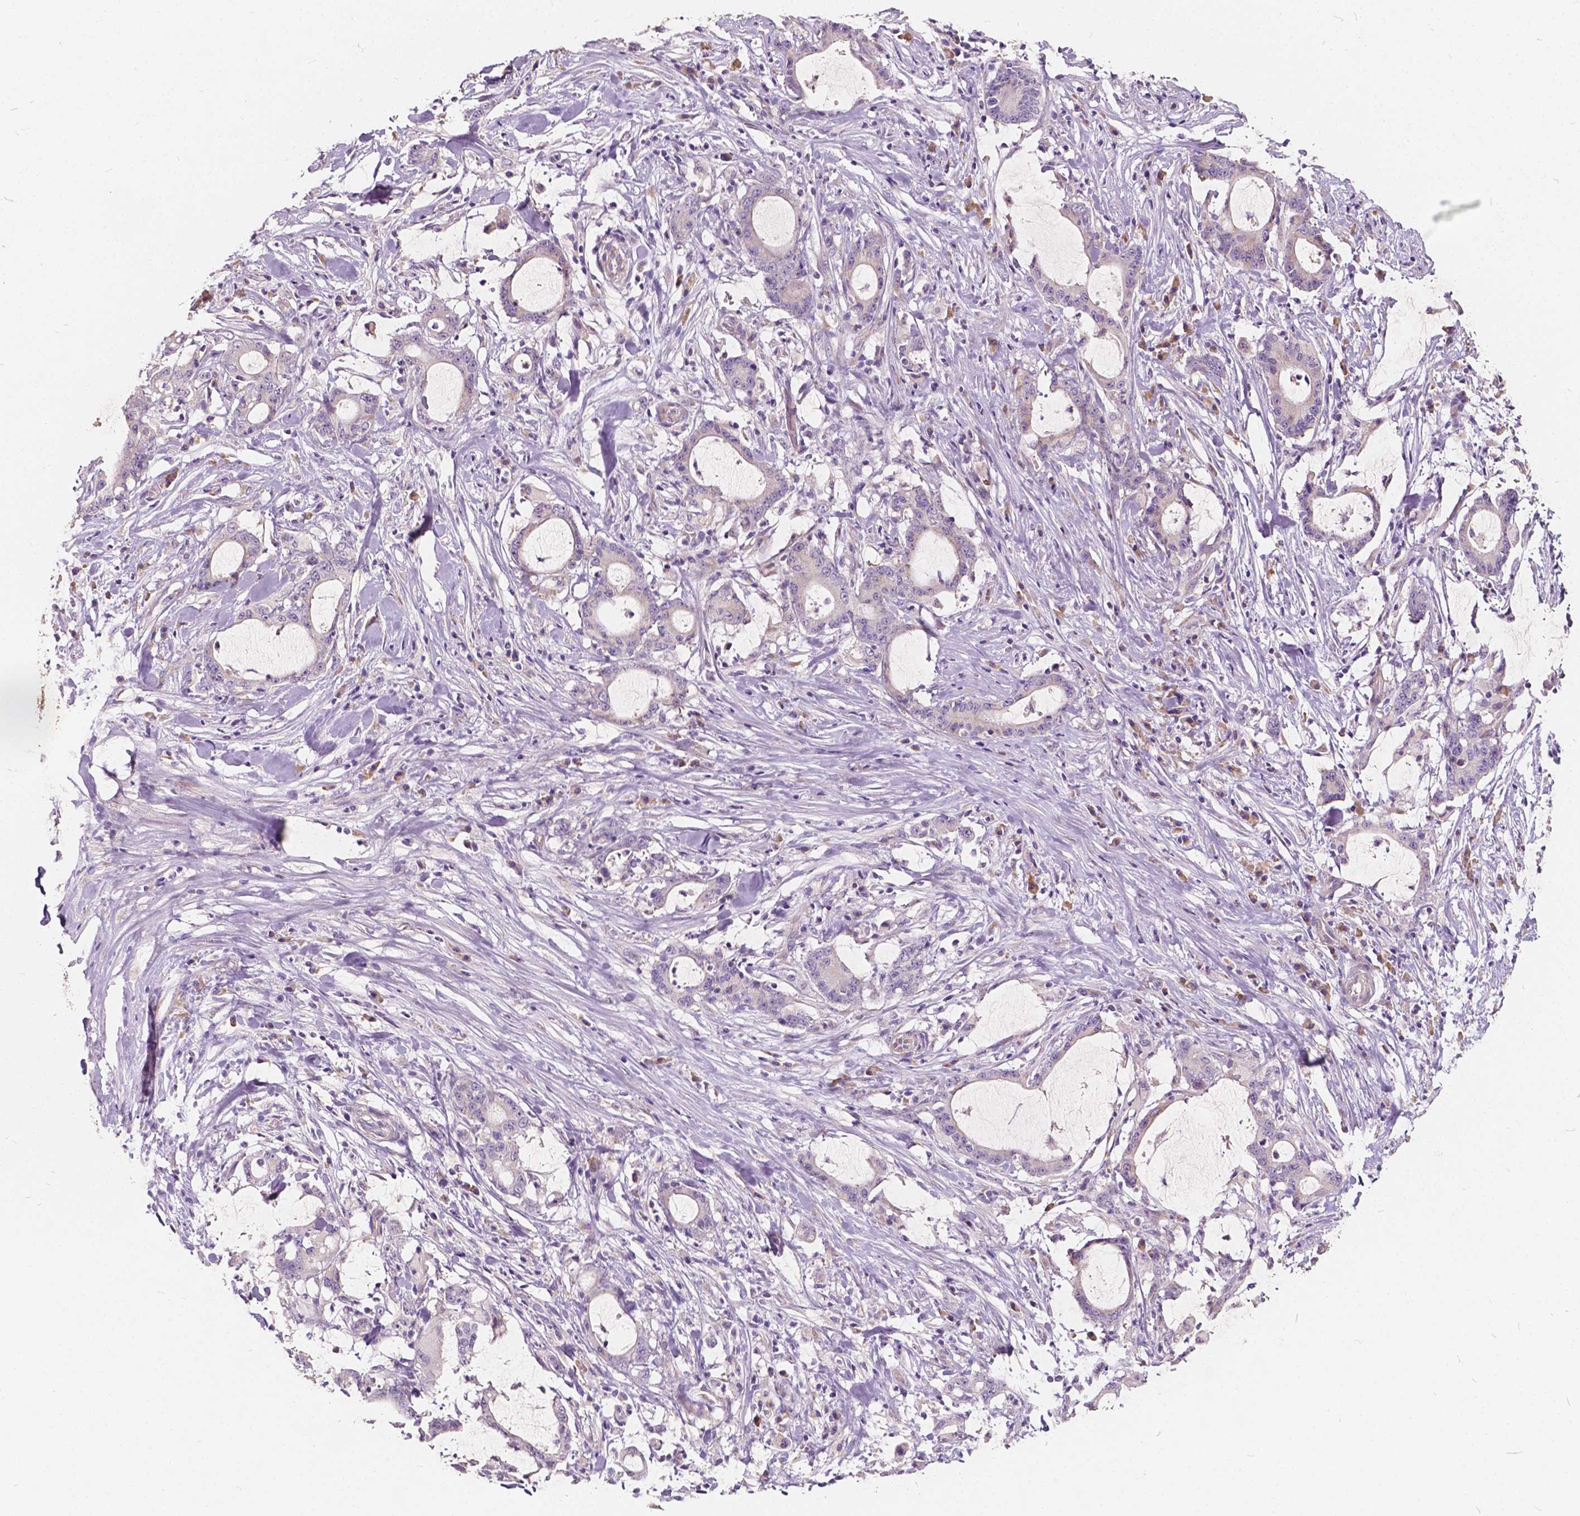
{"staining": {"intensity": "weak", "quantity": "<25%", "location": "cytoplasmic/membranous"}, "tissue": "stomach cancer", "cell_type": "Tumor cells", "image_type": "cancer", "snomed": [{"axis": "morphology", "description": "Adenocarcinoma, NOS"}, {"axis": "topography", "description": "Stomach, upper"}], "caption": "Immunohistochemistry (IHC) of human stomach cancer (adenocarcinoma) exhibits no staining in tumor cells.", "gene": "SLC7A8", "patient": {"sex": "male", "age": 68}}